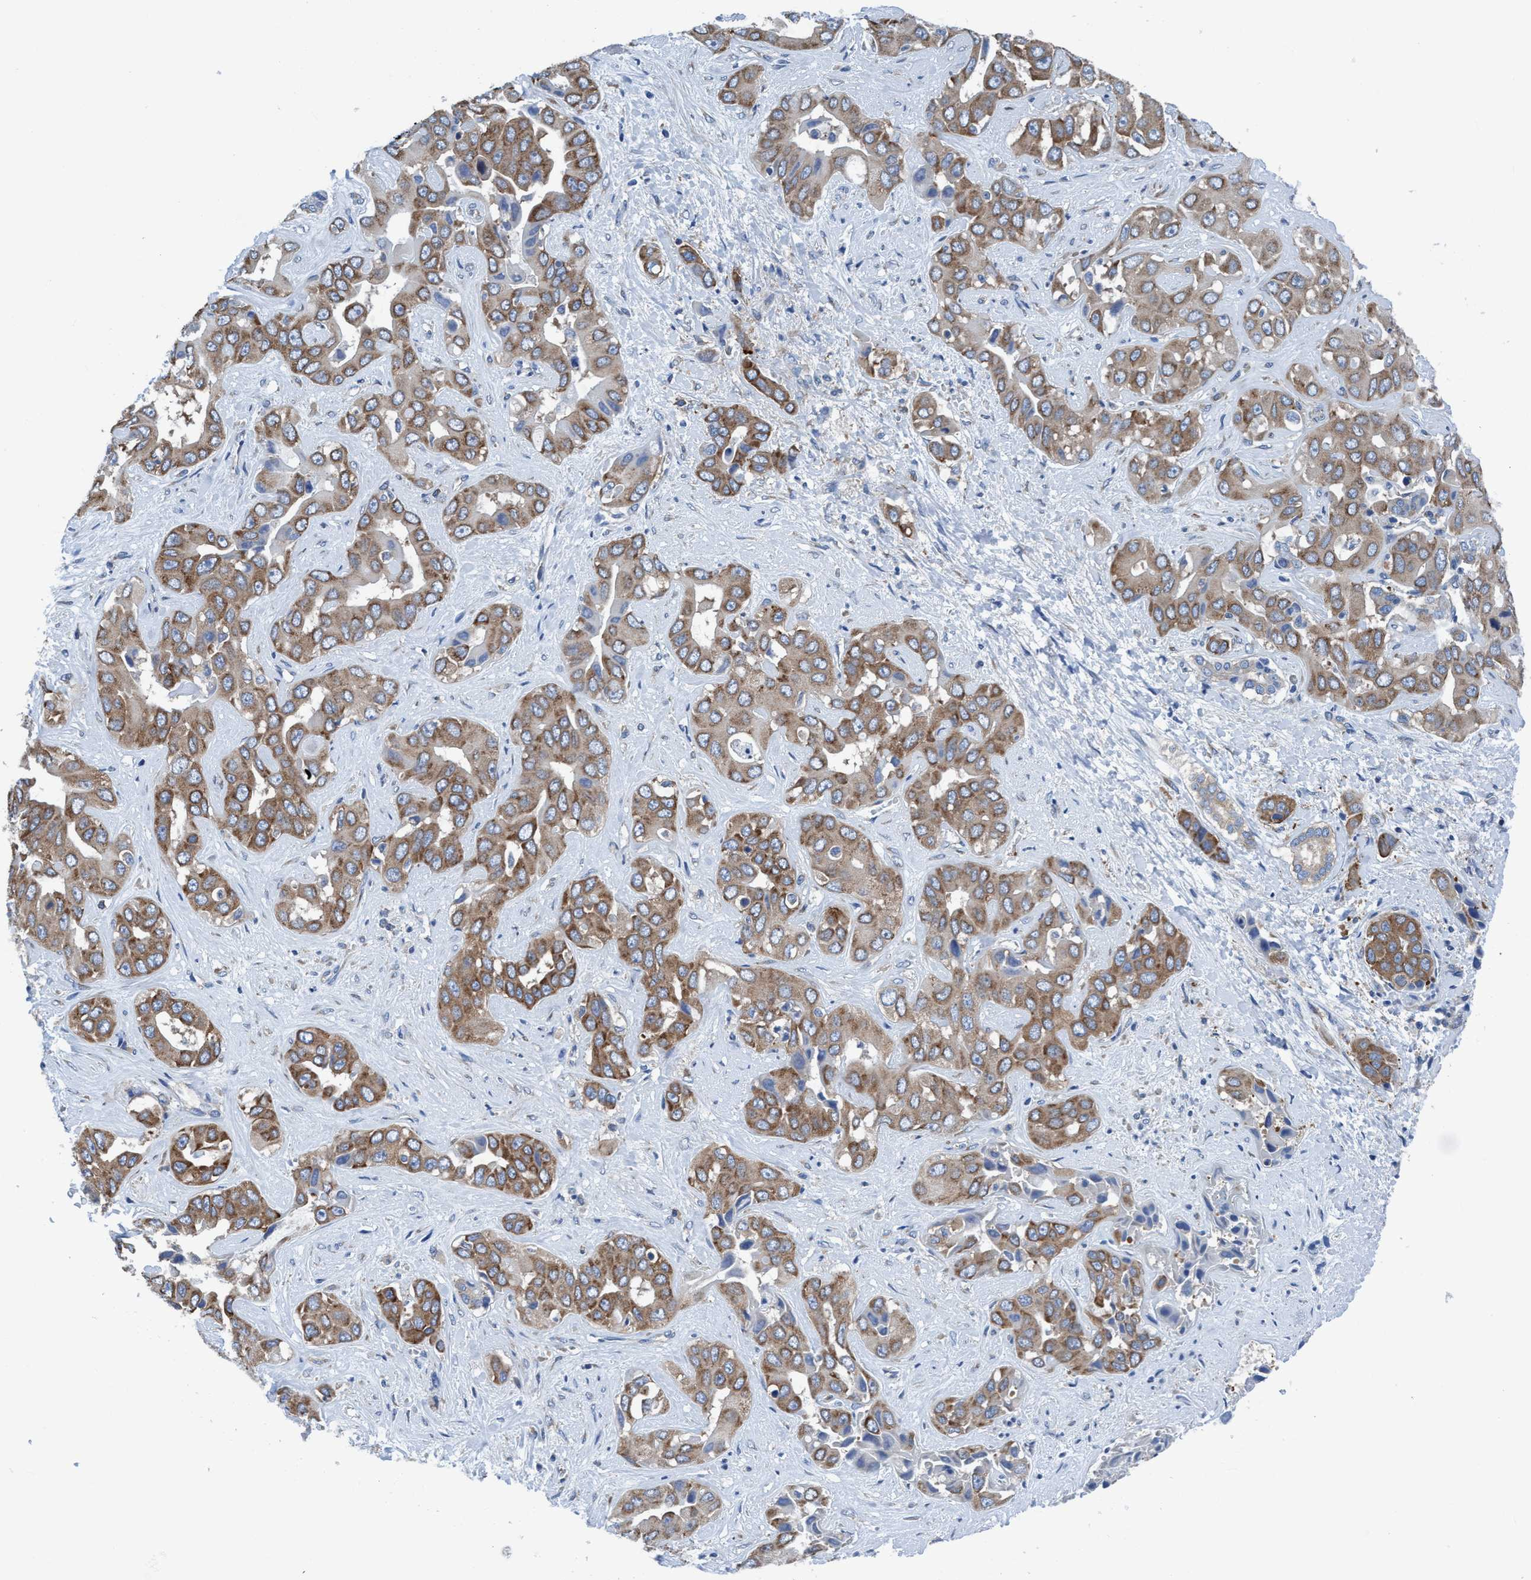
{"staining": {"intensity": "weak", "quantity": ">75%", "location": "cytoplasmic/membranous"}, "tissue": "liver cancer", "cell_type": "Tumor cells", "image_type": "cancer", "snomed": [{"axis": "morphology", "description": "Cholangiocarcinoma"}, {"axis": "topography", "description": "Liver"}], "caption": "High-power microscopy captured an immunohistochemistry micrograph of cholangiocarcinoma (liver), revealing weak cytoplasmic/membranous expression in about >75% of tumor cells.", "gene": "NMT1", "patient": {"sex": "female", "age": 52}}